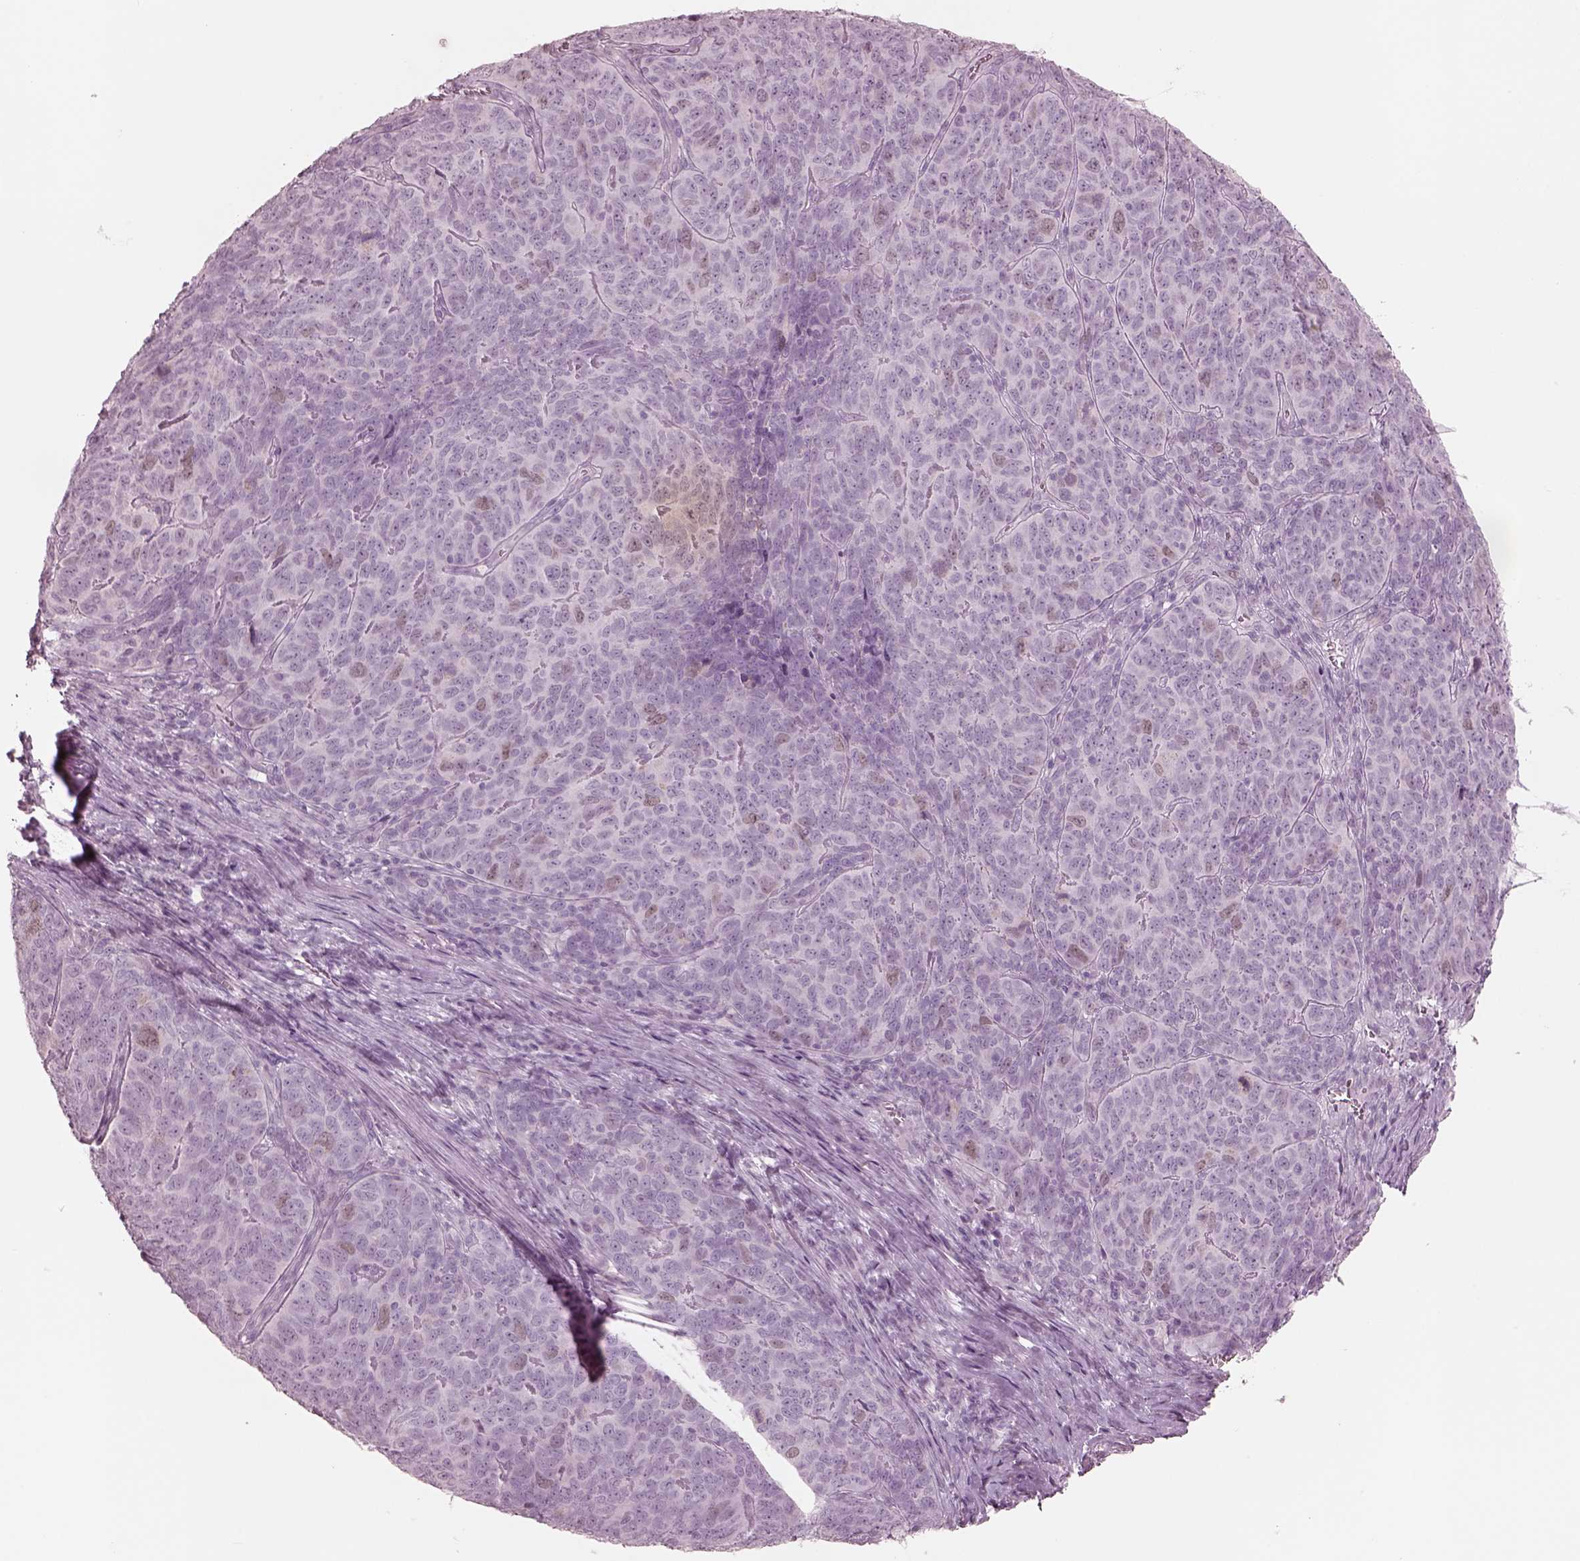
{"staining": {"intensity": "negative", "quantity": "none", "location": "none"}, "tissue": "skin cancer", "cell_type": "Tumor cells", "image_type": "cancer", "snomed": [{"axis": "morphology", "description": "Squamous cell carcinoma, NOS"}, {"axis": "topography", "description": "Skin"}, {"axis": "topography", "description": "Anal"}], "caption": "Tumor cells are negative for protein expression in human skin cancer (squamous cell carcinoma). (DAB (3,3'-diaminobenzidine) immunohistochemistry visualized using brightfield microscopy, high magnification).", "gene": "KRTAP24-1", "patient": {"sex": "female", "age": 51}}